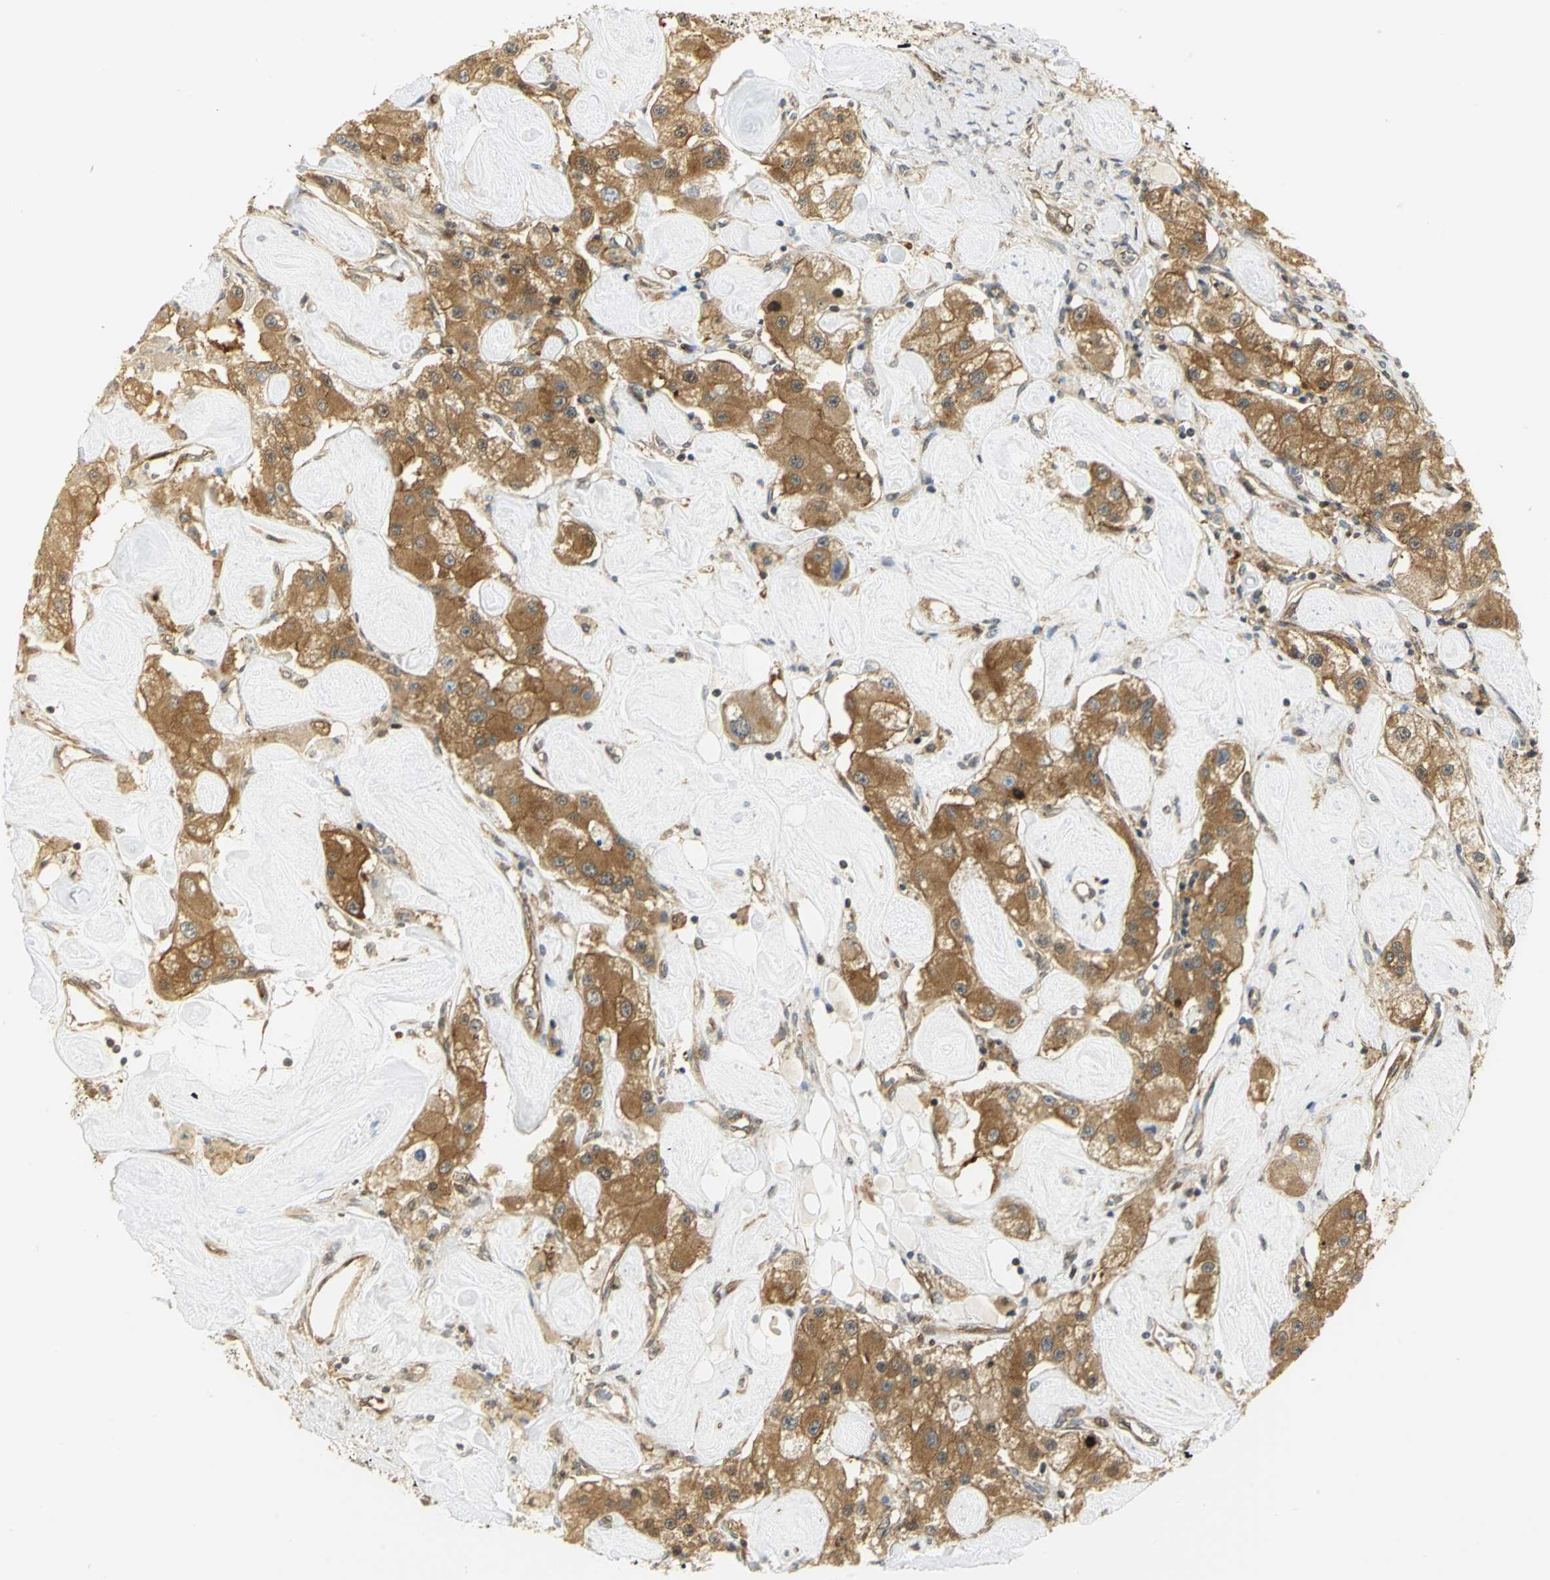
{"staining": {"intensity": "moderate", "quantity": ">75%", "location": "cytoplasmic/membranous"}, "tissue": "carcinoid", "cell_type": "Tumor cells", "image_type": "cancer", "snomed": [{"axis": "morphology", "description": "Carcinoid, malignant, NOS"}, {"axis": "topography", "description": "Pancreas"}], "caption": "IHC (DAB) staining of human carcinoid reveals moderate cytoplasmic/membranous protein expression in approximately >75% of tumor cells. (IHC, brightfield microscopy, high magnification).", "gene": "EEA1", "patient": {"sex": "male", "age": 41}}